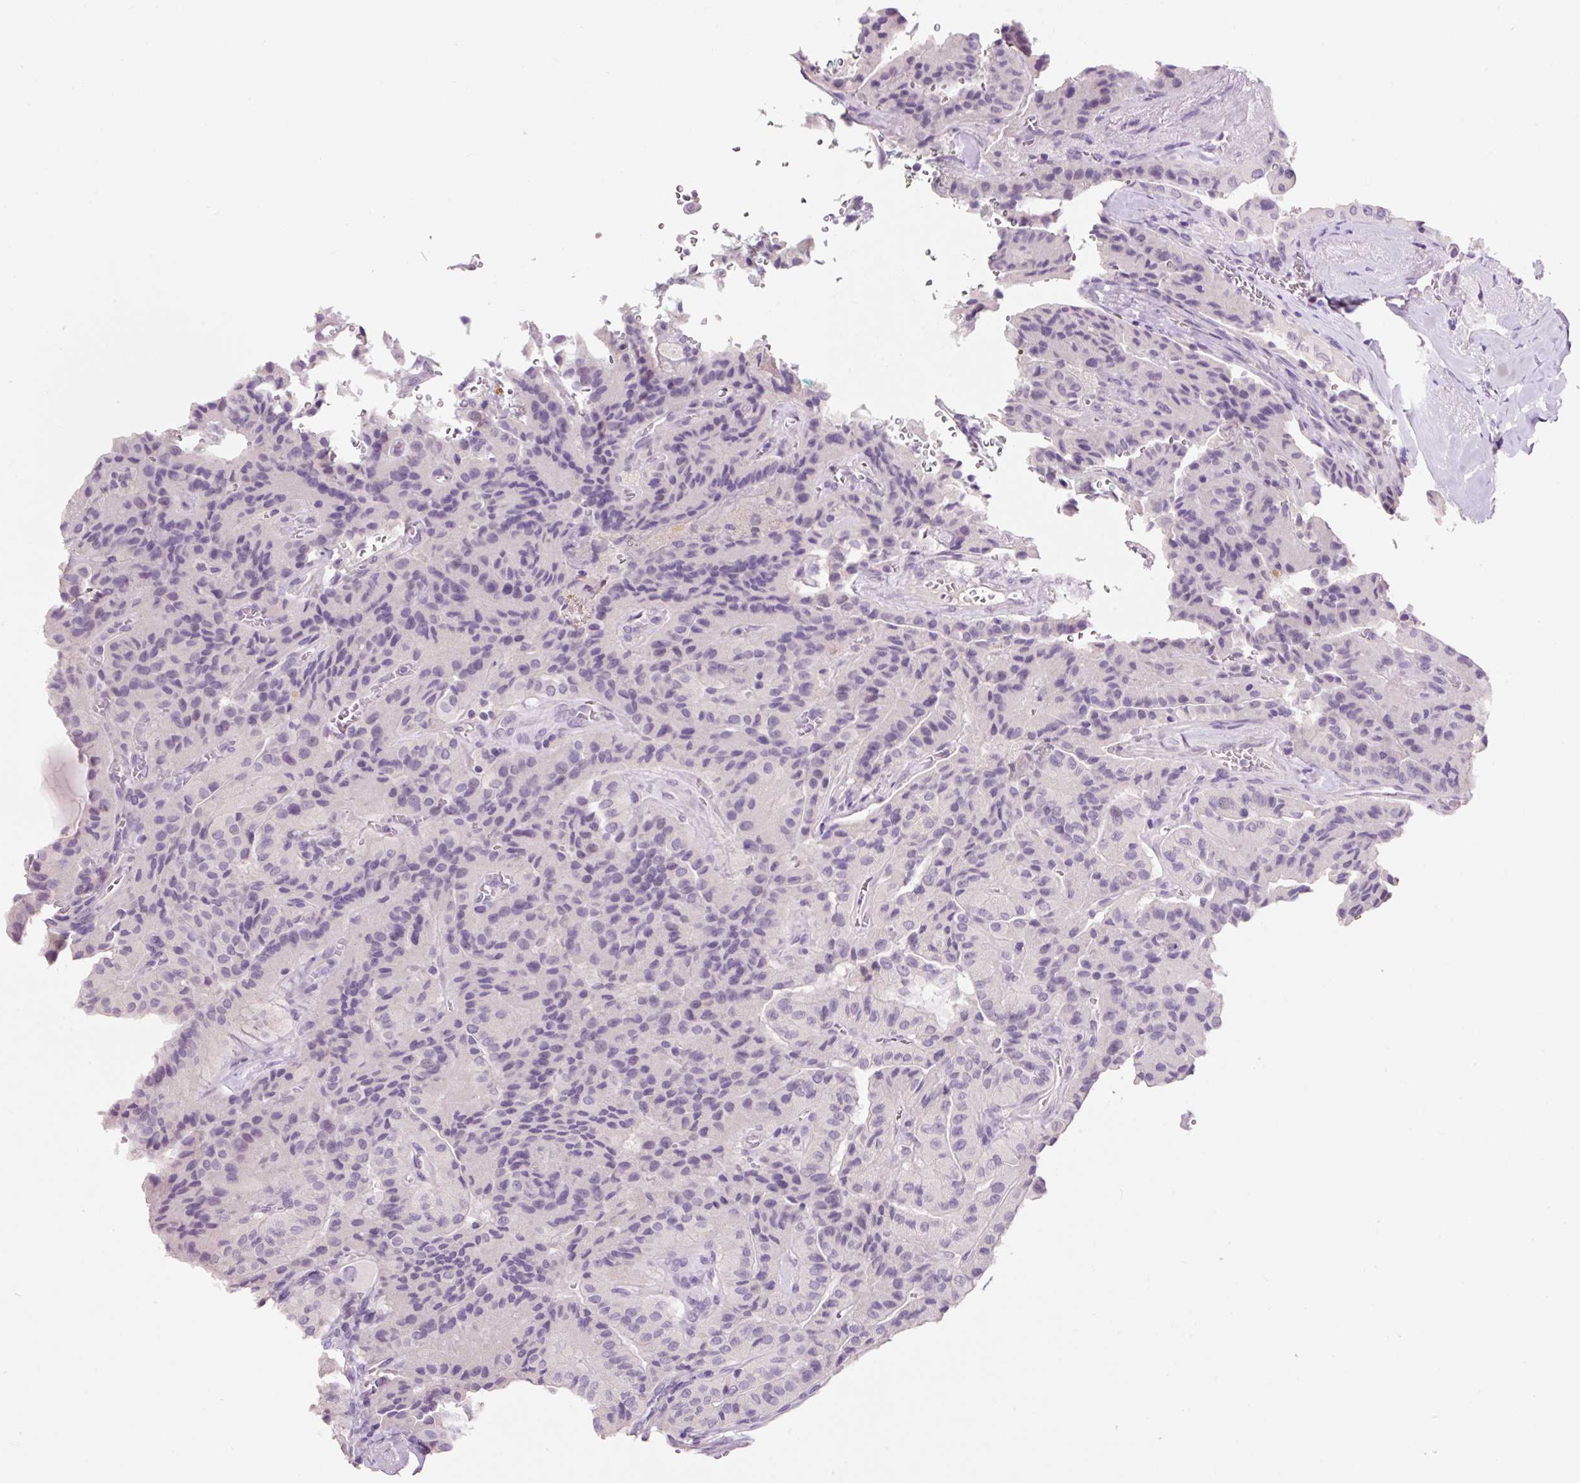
{"staining": {"intensity": "negative", "quantity": "none", "location": "none"}, "tissue": "thyroid cancer", "cell_type": "Tumor cells", "image_type": "cancer", "snomed": [{"axis": "morphology", "description": "Normal tissue, NOS"}, {"axis": "morphology", "description": "Papillary adenocarcinoma, NOS"}, {"axis": "topography", "description": "Thyroid gland"}], "caption": "Immunohistochemistry (IHC) histopathology image of papillary adenocarcinoma (thyroid) stained for a protein (brown), which exhibits no staining in tumor cells.", "gene": "SYP", "patient": {"sex": "female", "age": 59}}